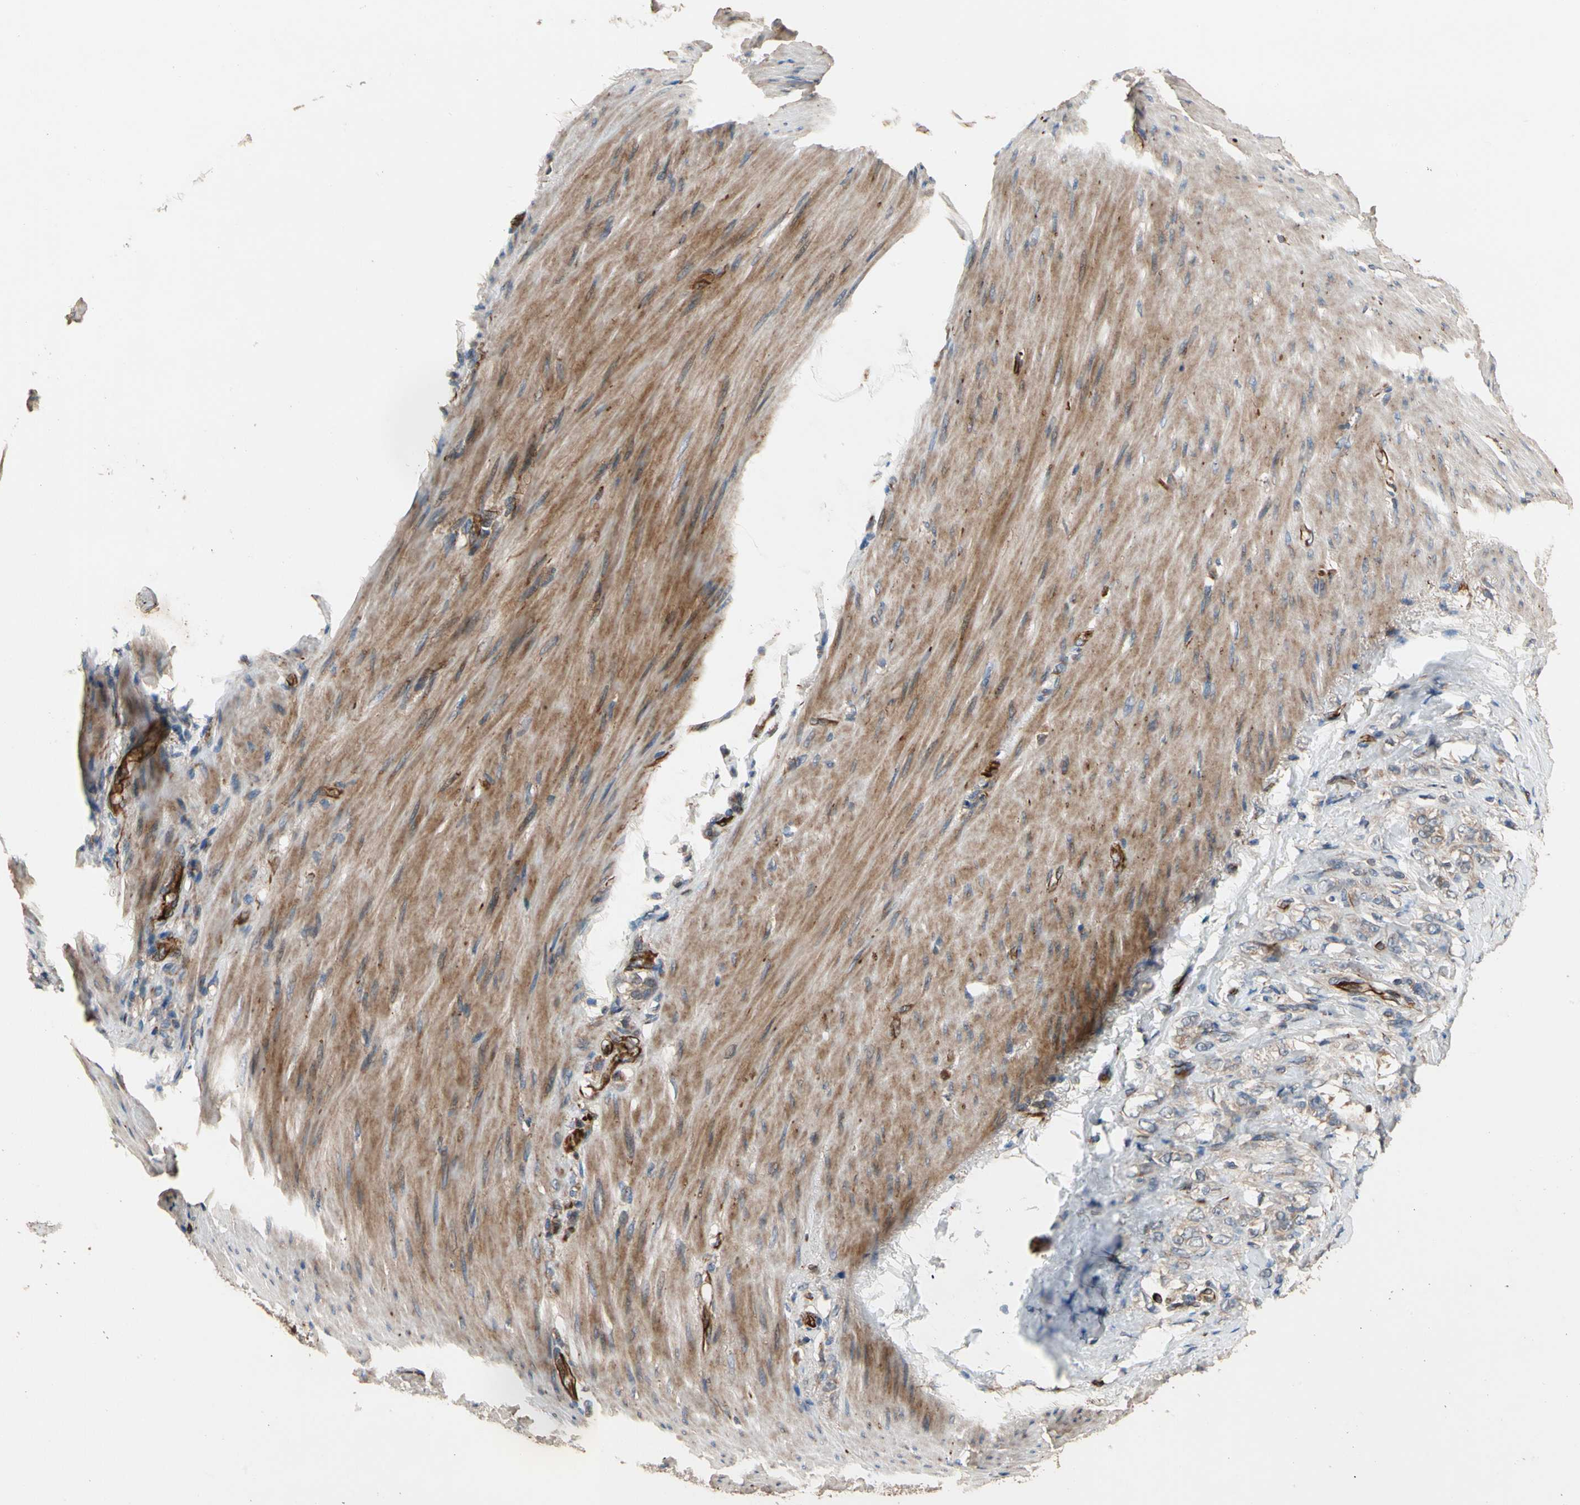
{"staining": {"intensity": "weak", "quantity": "25%-75%", "location": "cytoplasmic/membranous"}, "tissue": "stomach cancer", "cell_type": "Tumor cells", "image_type": "cancer", "snomed": [{"axis": "morphology", "description": "Adenocarcinoma, NOS"}, {"axis": "topography", "description": "Stomach"}], "caption": "Human stomach cancer stained with a brown dye shows weak cytoplasmic/membranous positive positivity in approximately 25%-75% of tumor cells.", "gene": "FGD6", "patient": {"sex": "male", "age": 82}}